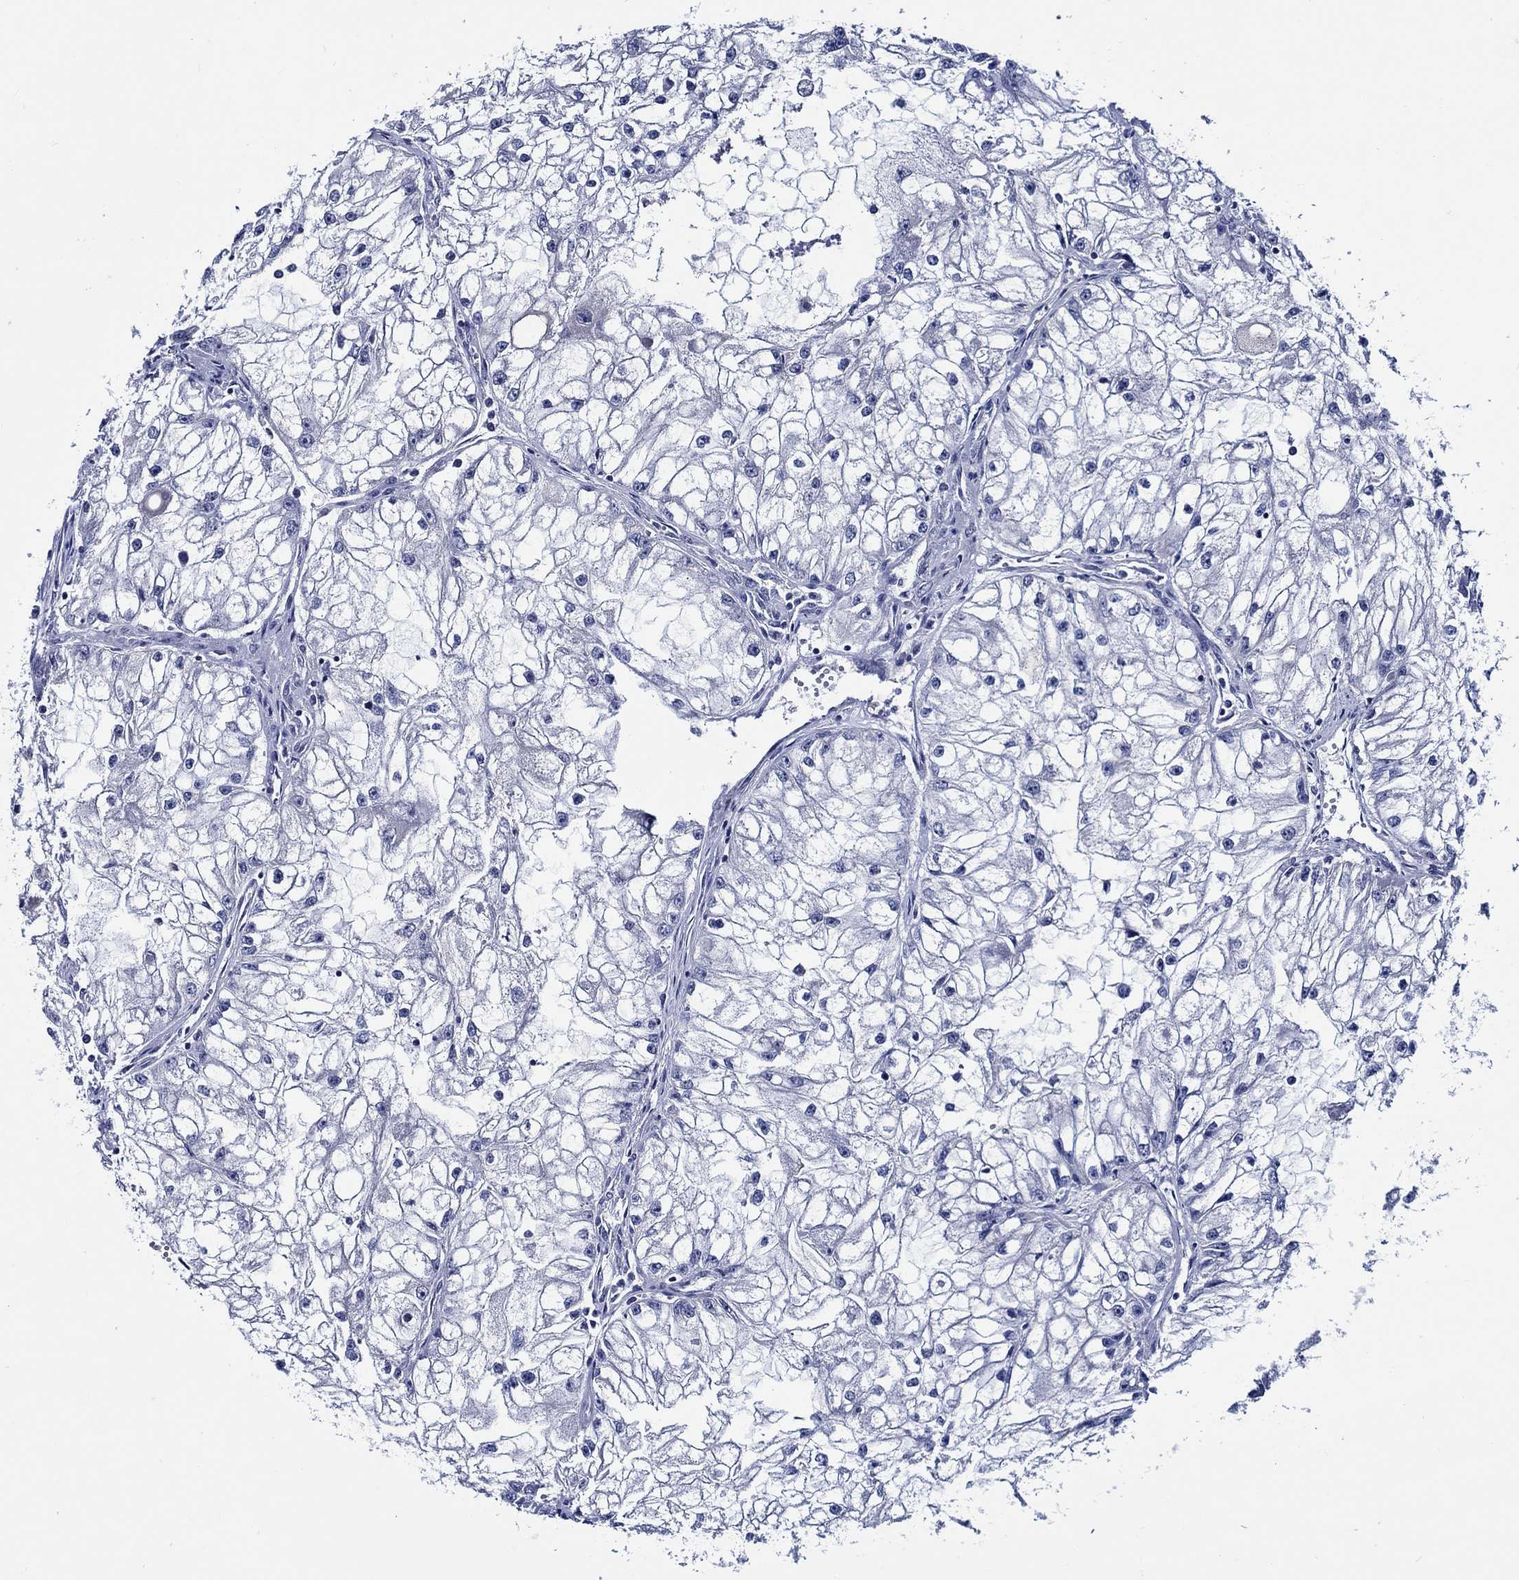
{"staining": {"intensity": "negative", "quantity": "none", "location": "none"}, "tissue": "renal cancer", "cell_type": "Tumor cells", "image_type": "cancer", "snomed": [{"axis": "morphology", "description": "Adenocarcinoma, NOS"}, {"axis": "topography", "description": "Kidney"}], "caption": "An immunohistochemistry (IHC) image of renal cancer is shown. There is no staining in tumor cells of renal cancer.", "gene": "SKOR1", "patient": {"sex": "male", "age": 59}}